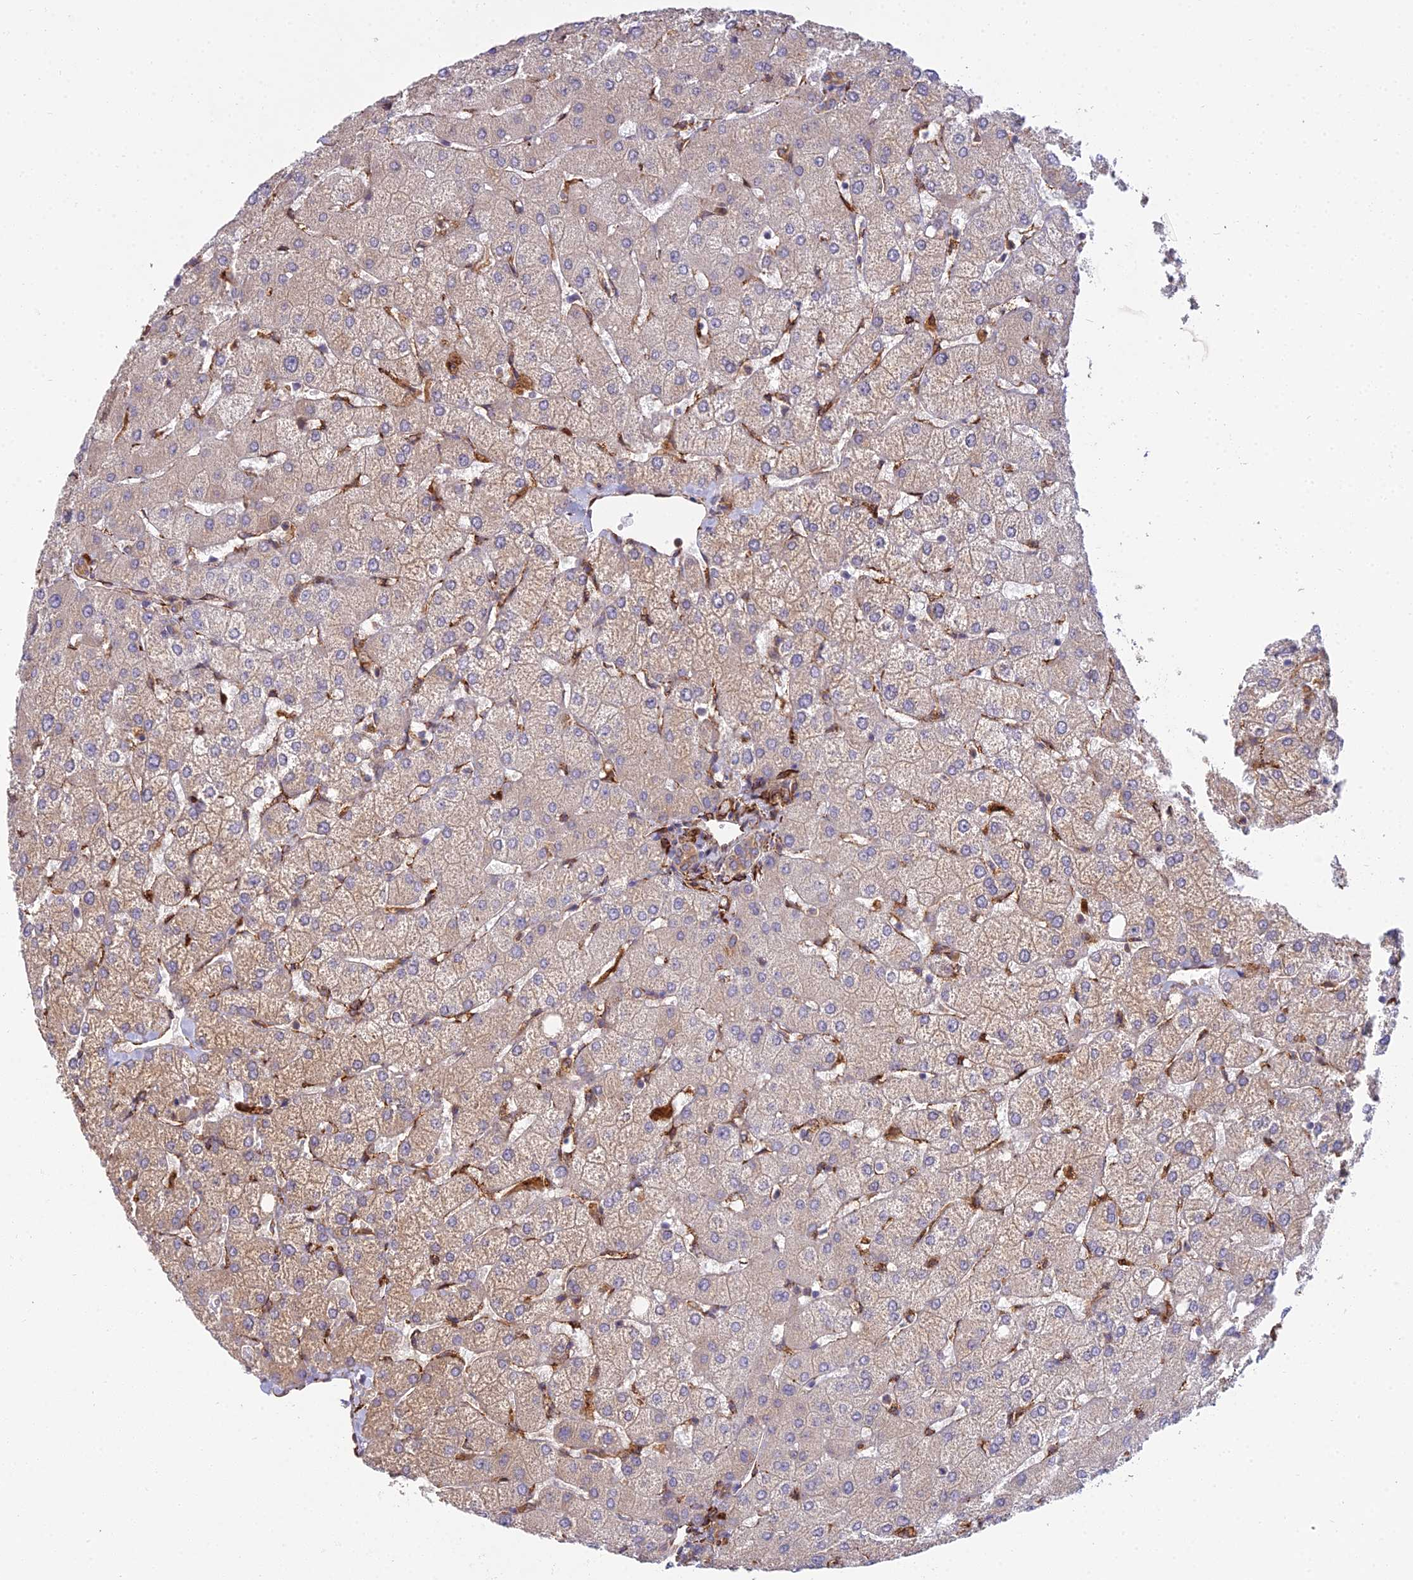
{"staining": {"intensity": "weak", "quantity": ">75%", "location": "cytoplasmic/membranous"}, "tissue": "liver", "cell_type": "Cholangiocytes", "image_type": "normal", "snomed": [{"axis": "morphology", "description": "Normal tissue, NOS"}, {"axis": "topography", "description": "Liver"}], "caption": "Weak cytoplasmic/membranous expression for a protein is identified in approximately >75% of cholangiocytes of normal liver using immunohistochemistry.", "gene": "NDUFAF7", "patient": {"sex": "female", "age": 54}}